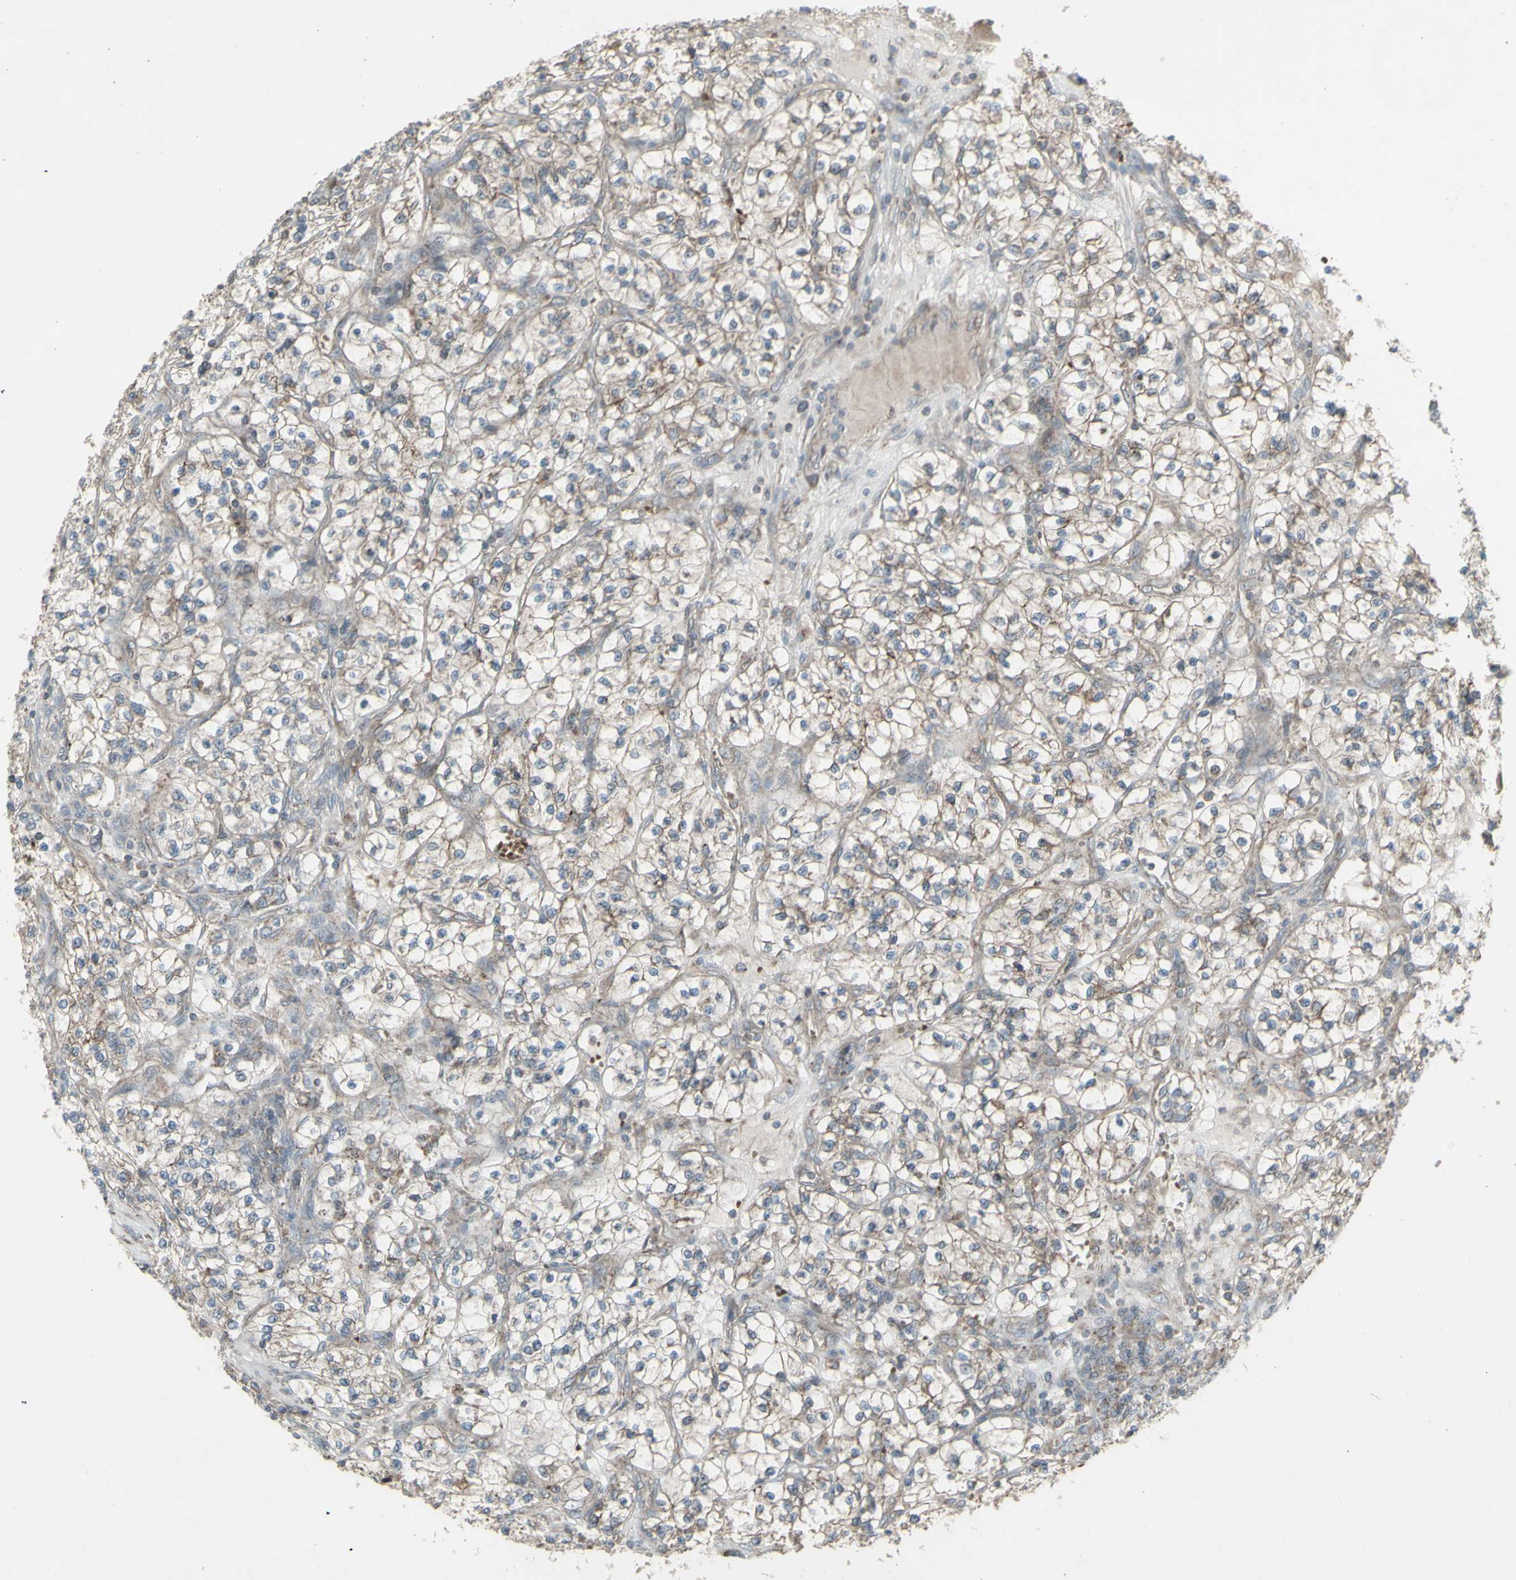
{"staining": {"intensity": "weak", "quantity": ">75%", "location": "cytoplasmic/membranous"}, "tissue": "renal cancer", "cell_type": "Tumor cells", "image_type": "cancer", "snomed": [{"axis": "morphology", "description": "Adenocarcinoma, NOS"}, {"axis": "topography", "description": "Kidney"}], "caption": "Renal adenocarcinoma stained with DAB (3,3'-diaminobenzidine) IHC shows low levels of weak cytoplasmic/membranous expression in about >75% of tumor cells. (DAB IHC, brown staining for protein, blue staining for nuclei).", "gene": "SHC1", "patient": {"sex": "female", "age": 57}}